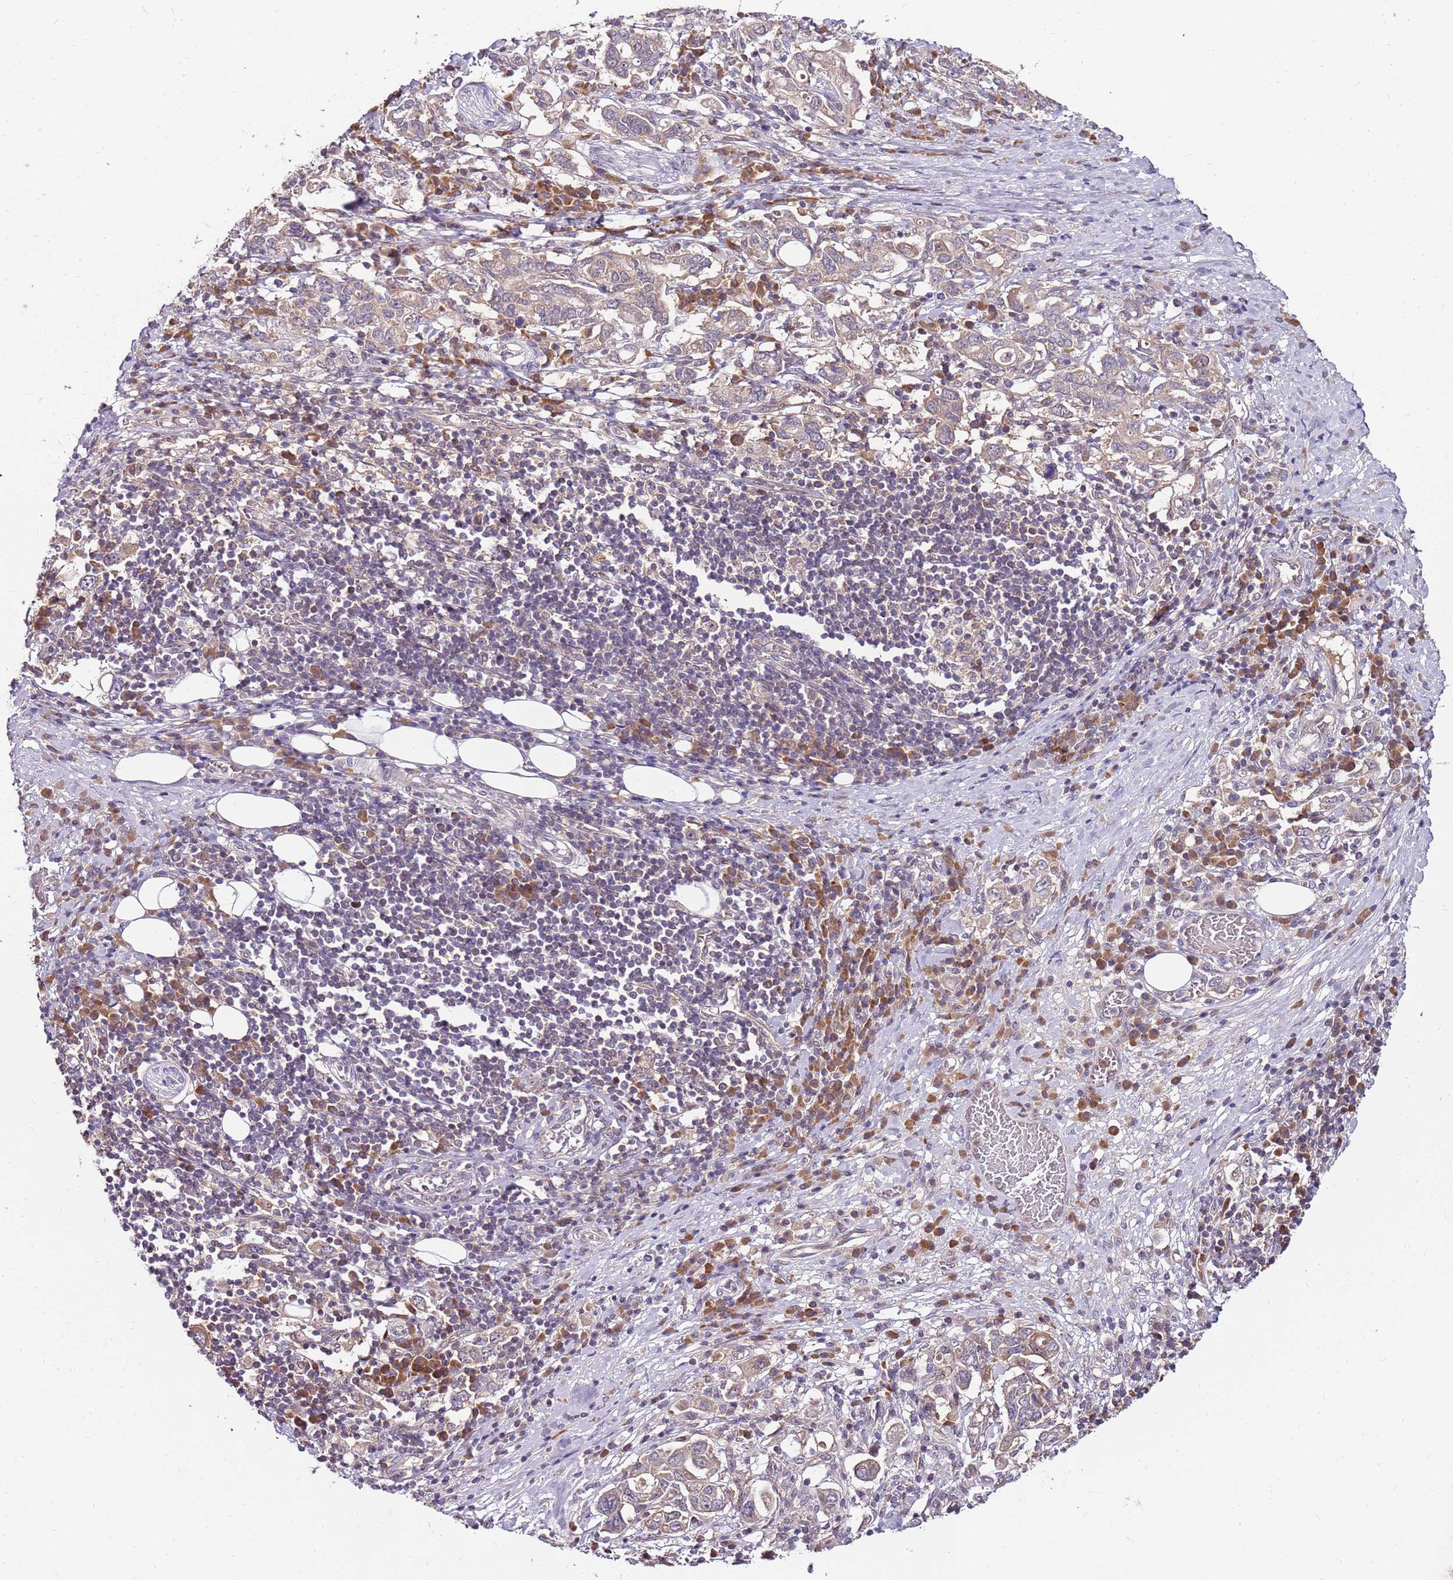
{"staining": {"intensity": "weak", "quantity": "25%-75%", "location": "cytoplasmic/membranous"}, "tissue": "stomach cancer", "cell_type": "Tumor cells", "image_type": "cancer", "snomed": [{"axis": "morphology", "description": "Adenocarcinoma, NOS"}, {"axis": "topography", "description": "Stomach, upper"}, {"axis": "topography", "description": "Stomach"}], "caption": "IHC of human stomach adenocarcinoma displays low levels of weak cytoplasmic/membranous positivity in approximately 25%-75% of tumor cells.", "gene": "FBXL22", "patient": {"sex": "male", "age": 62}}